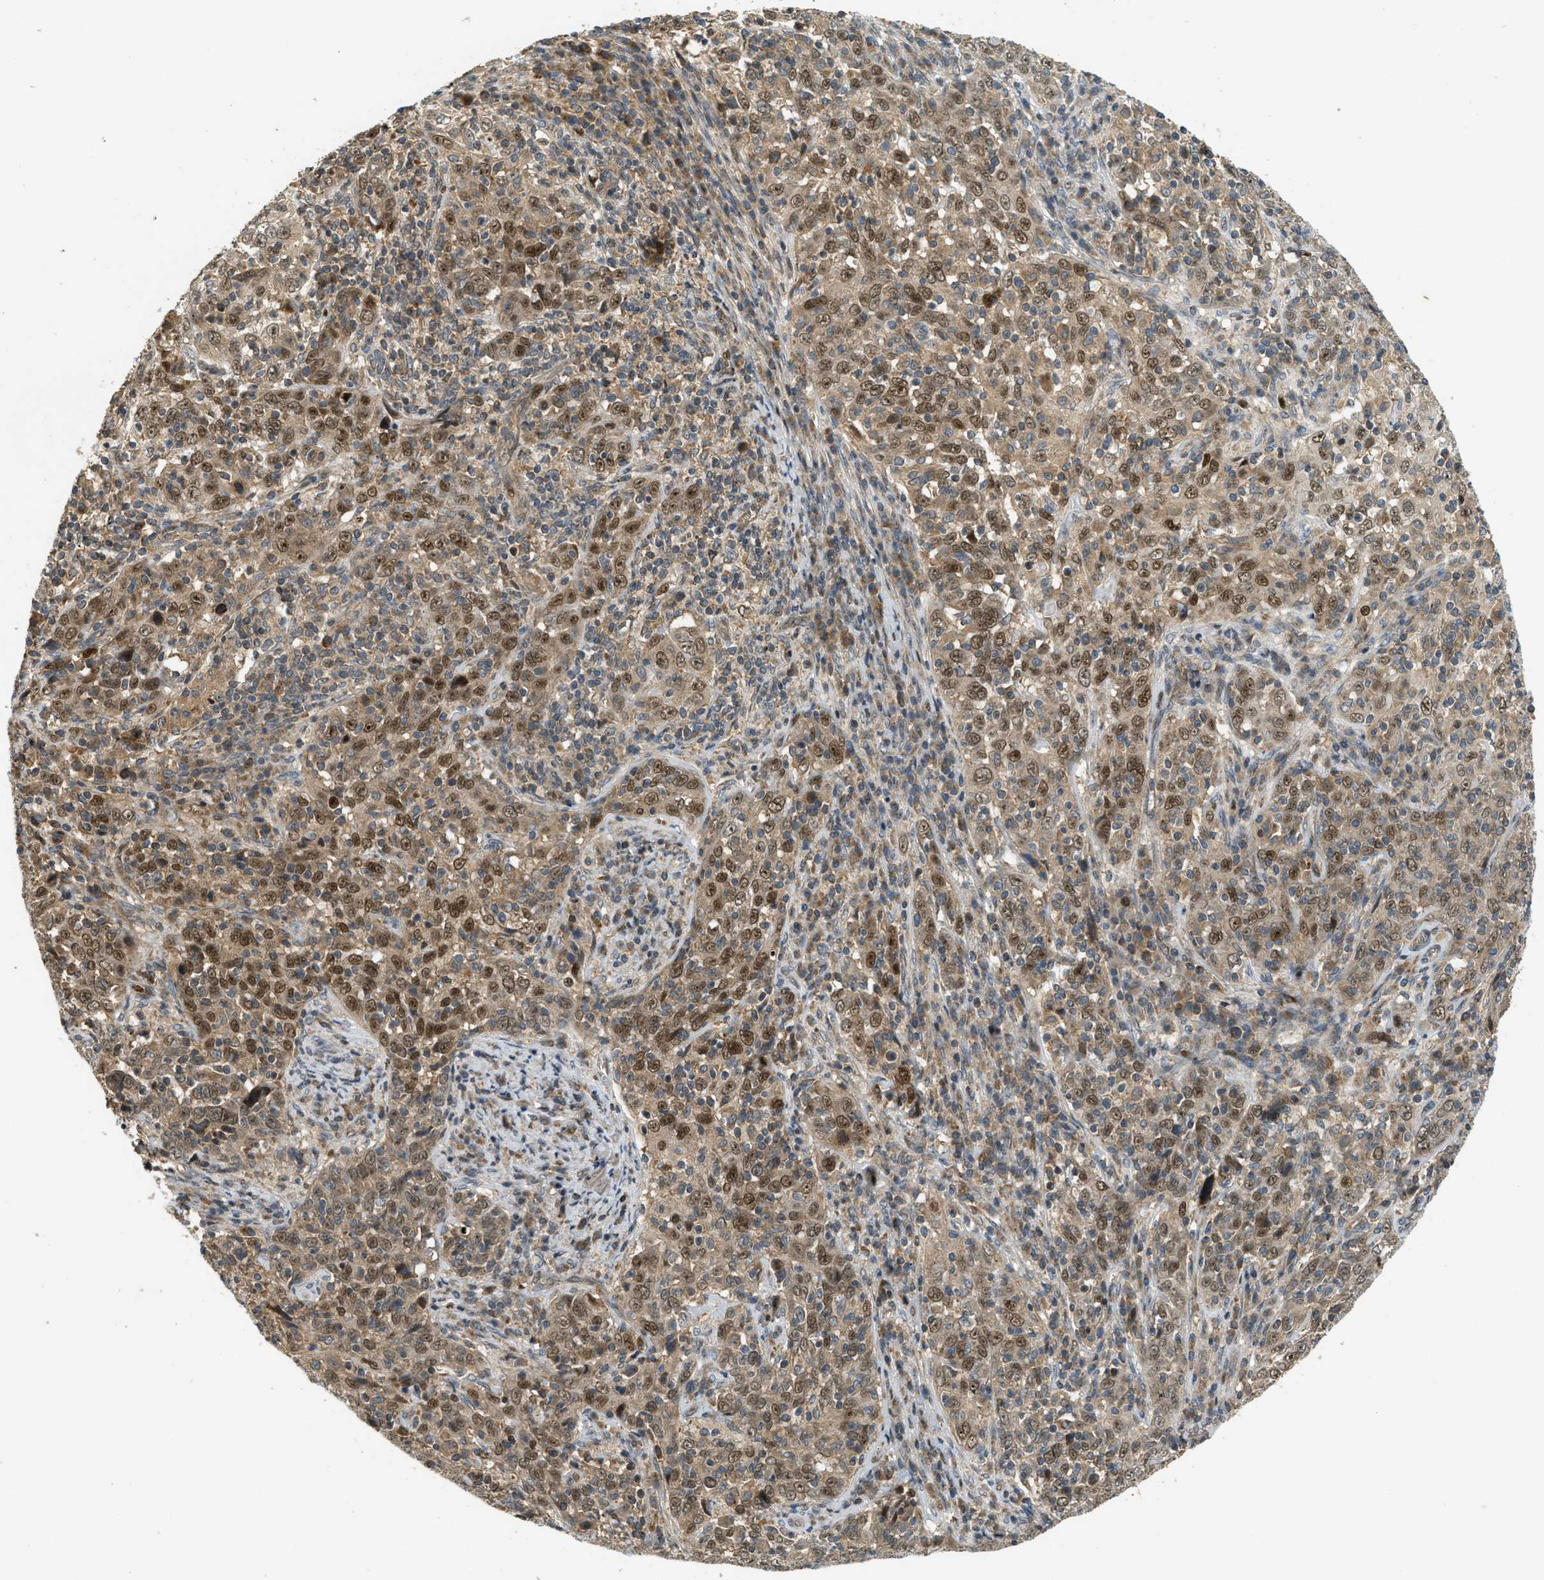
{"staining": {"intensity": "moderate", "quantity": "25%-75%", "location": "cytoplasmic/membranous,nuclear"}, "tissue": "cervical cancer", "cell_type": "Tumor cells", "image_type": "cancer", "snomed": [{"axis": "morphology", "description": "Squamous cell carcinoma, NOS"}, {"axis": "topography", "description": "Cervix"}], "caption": "Immunohistochemistry image of neoplastic tissue: cervical squamous cell carcinoma stained using immunohistochemistry (IHC) displays medium levels of moderate protein expression localized specifically in the cytoplasmic/membranous and nuclear of tumor cells, appearing as a cytoplasmic/membranous and nuclear brown color.", "gene": "TRAPPC14", "patient": {"sex": "female", "age": 46}}